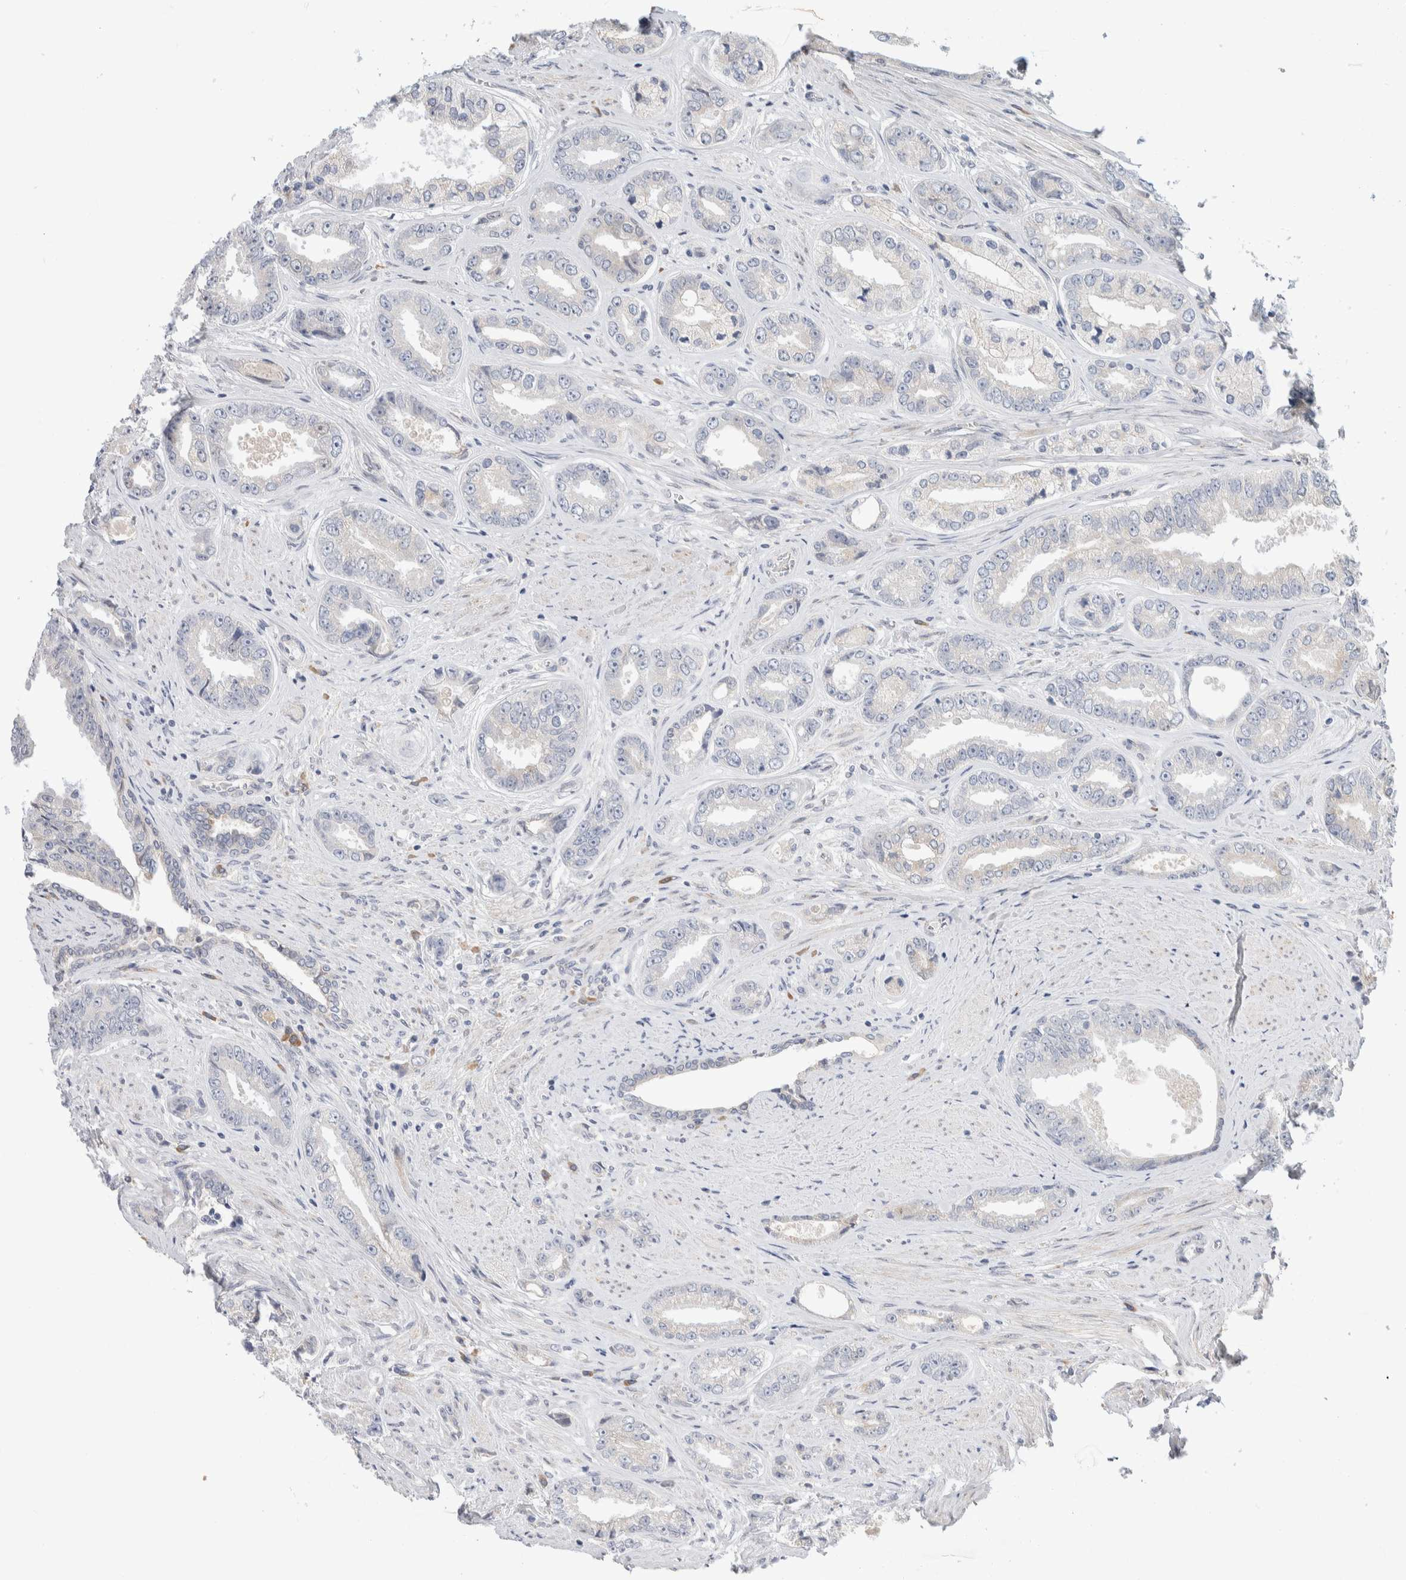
{"staining": {"intensity": "negative", "quantity": "none", "location": "none"}, "tissue": "prostate cancer", "cell_type": "Tumor cells", "image_type": "cancer", "snomed": [{"axis": "morphology", "description": "Adenocarcinoma, High grade"}, {"axis": "topography", "description": "Prostate"}], "caption": "There is no significant expression in tumor cells of high-grade adenocarcinoma (prostate).", "gene": "RUSF1", "patient": {"sex": "male", "age": 61}}